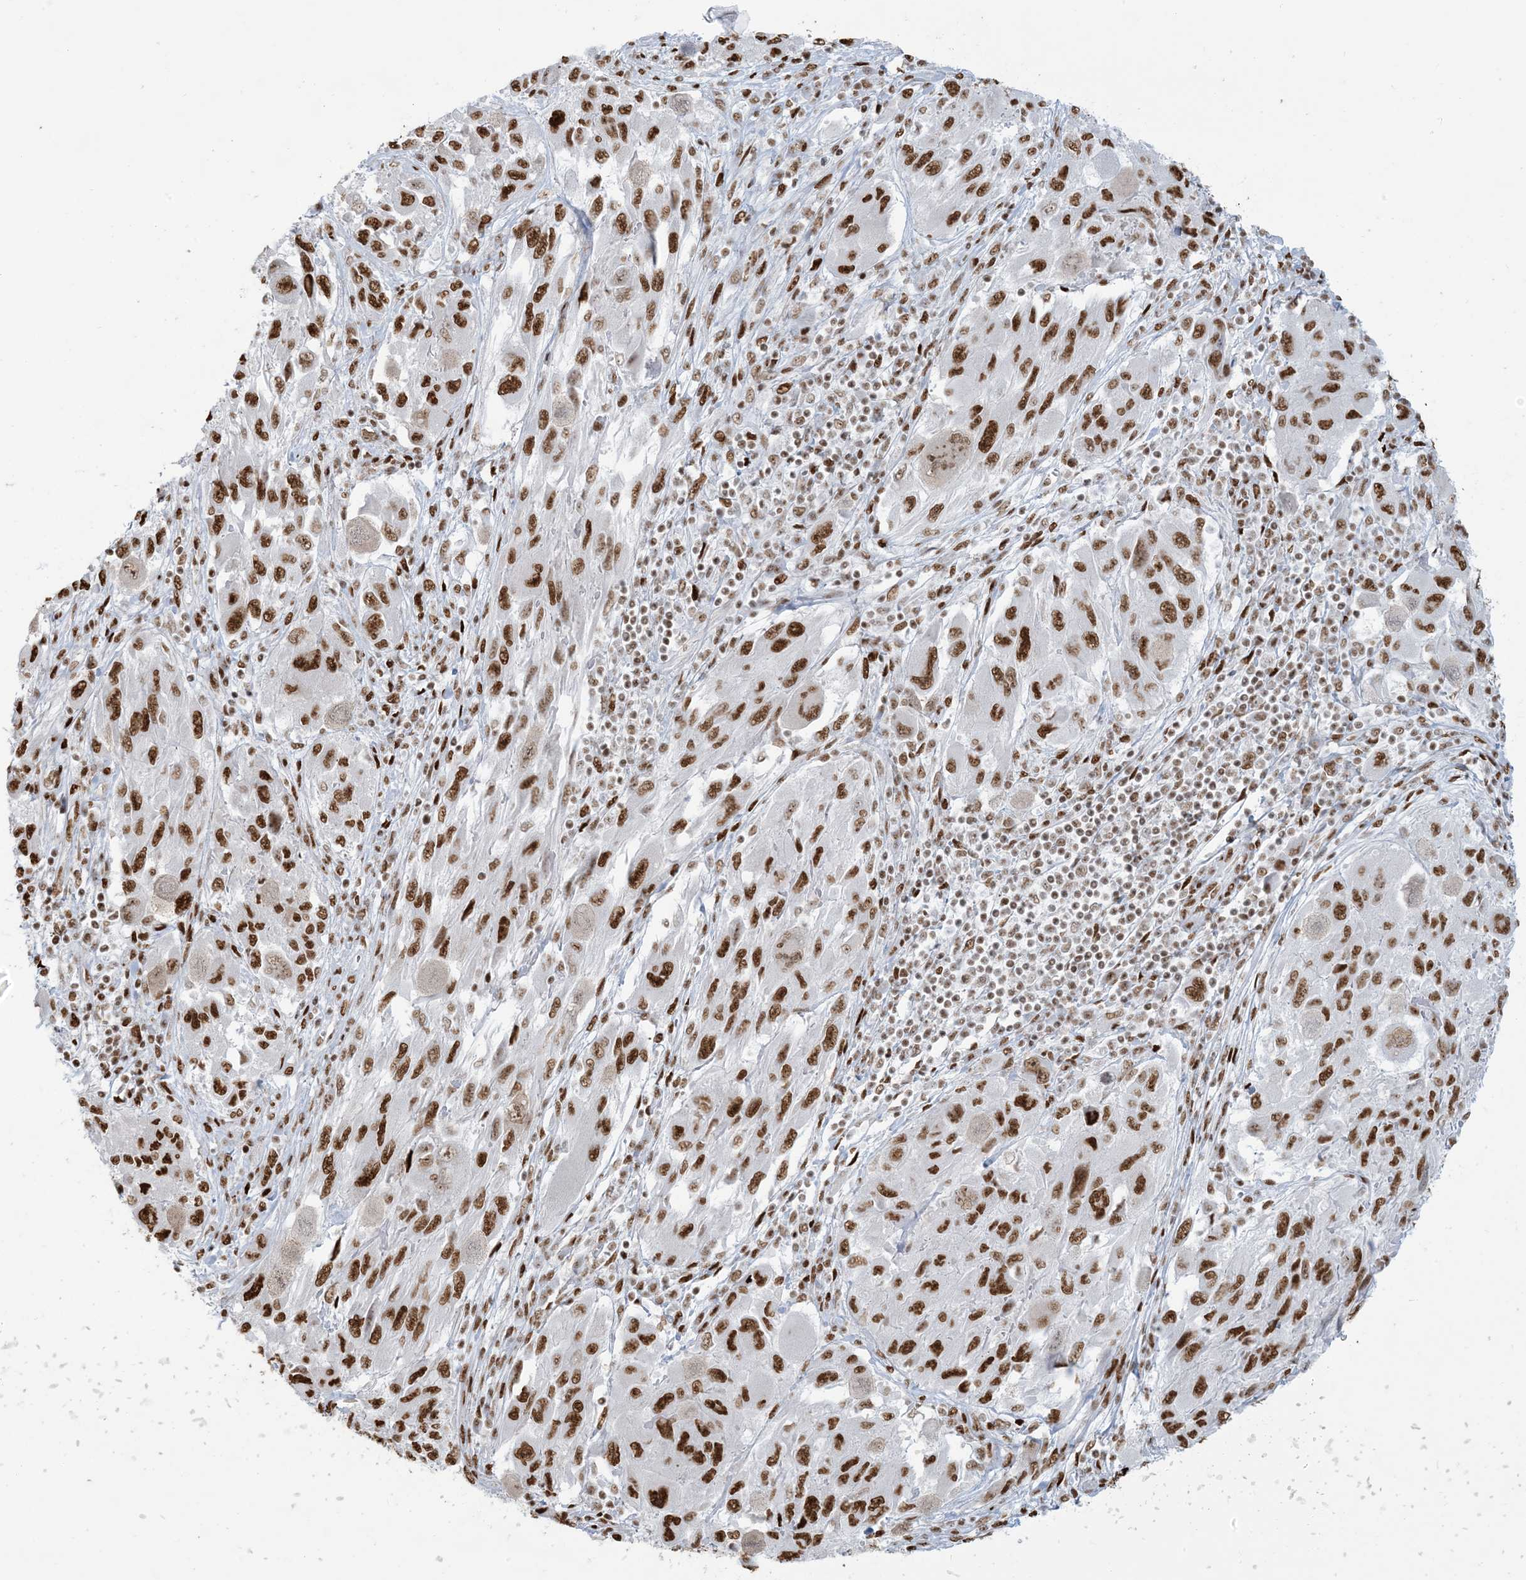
{"staining": {"intensity": "strong", "quantity": ">75%", "location": "nuclear"}, "tissue": "melanoma", "cell_type": "Tumor cells", "image_type": "cancer", "snomed": [{"axis": "morphology", "description": "Malignant melanoma, NOS"}, {"axis": "topography", "description": "Skin"}], "caption": "Approximately >75% of tumor cells in melanoma display strong nuclear protein expression as visualized by brown immunohistochemical staining.", "gene": "STAG1", "patient": {"sex": "female", "age": 91}}